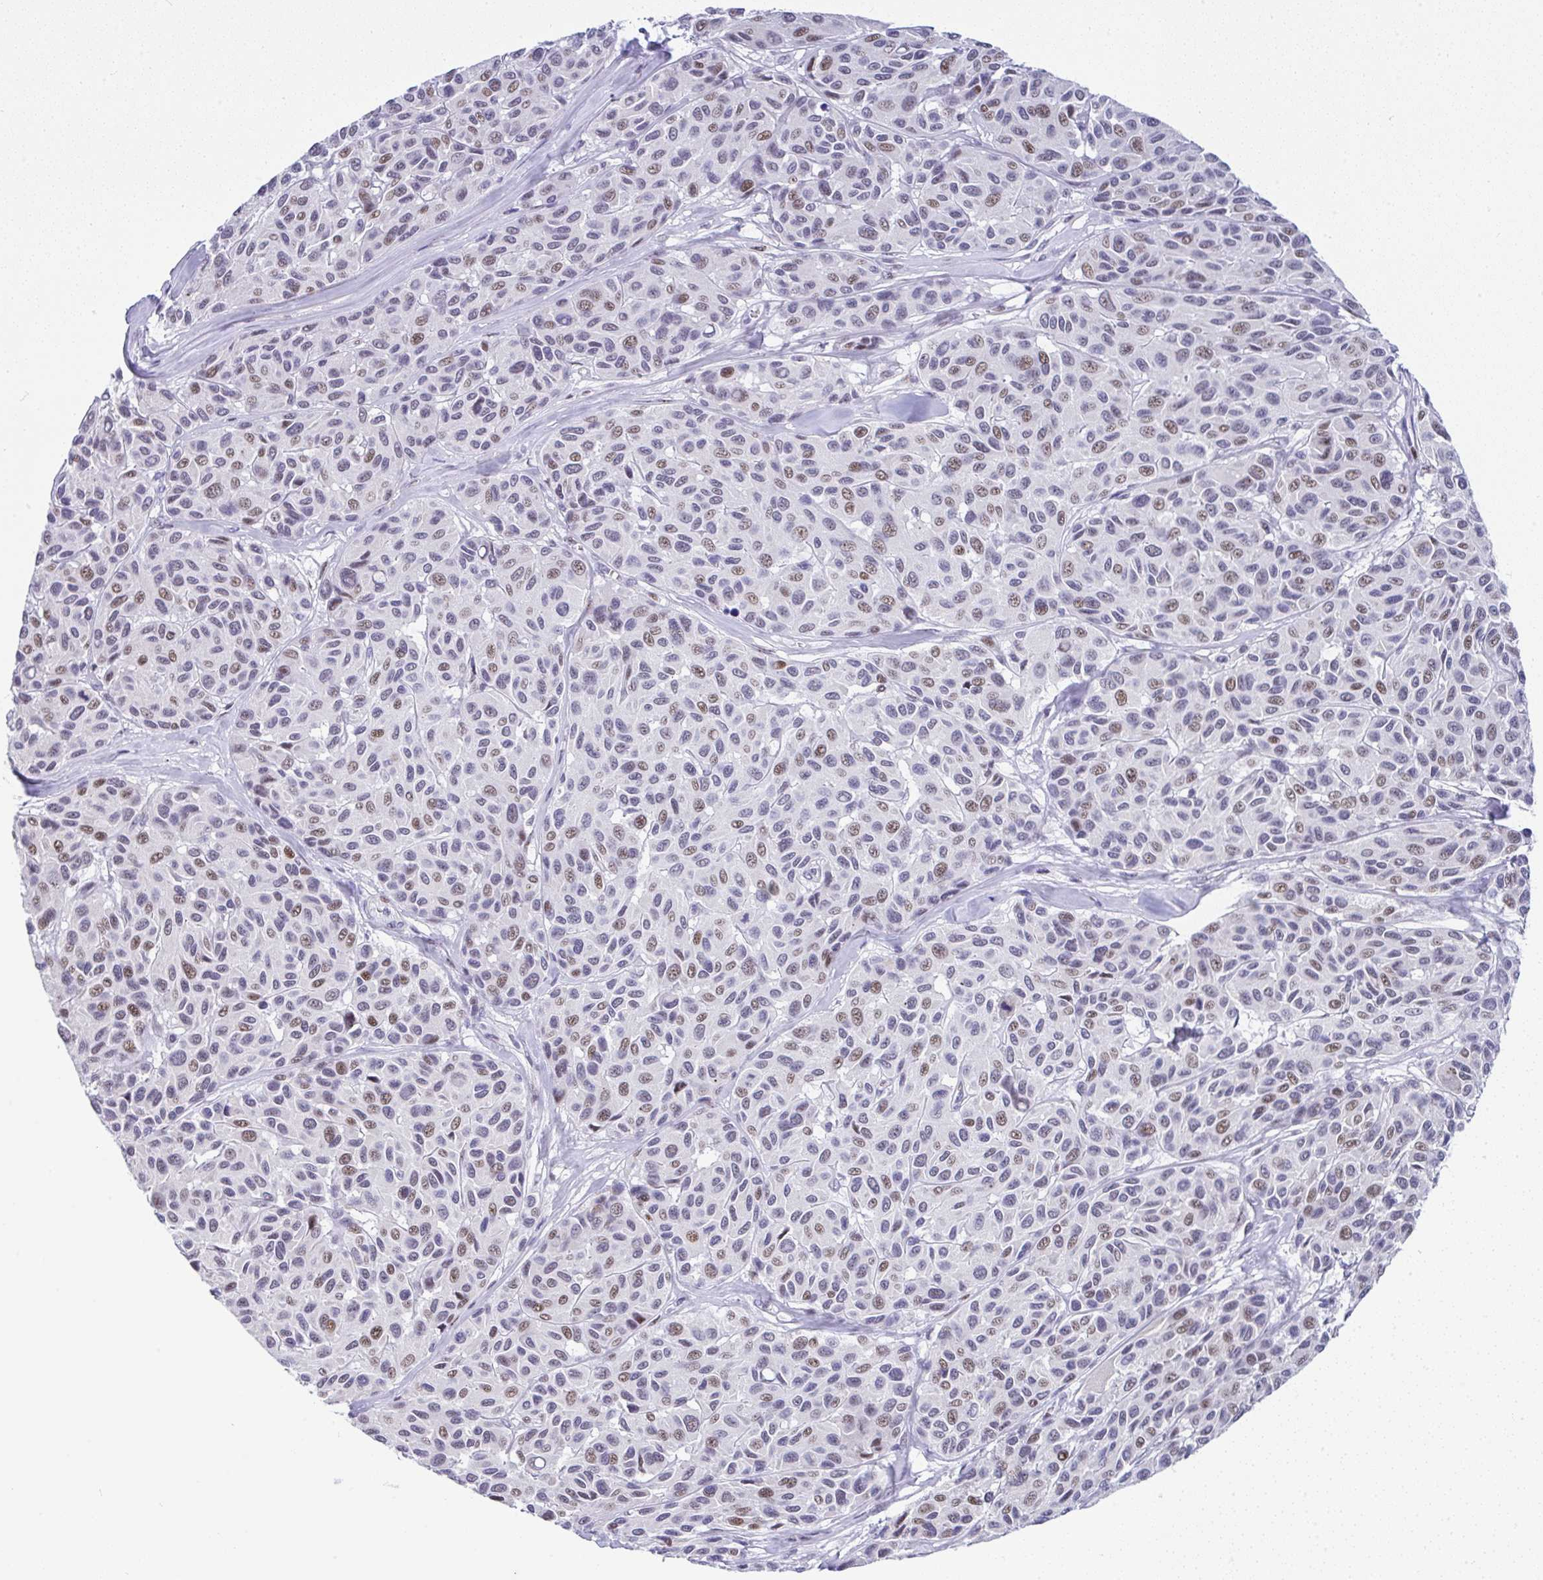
{"staining": {"intensity": "moderate", "quantity": "25%-75%", "location": "nuclear"}, "tissue": "melanoma", "cell_type": "Tumor cells", "image_type": "cancer", "snomed": [{"axis": "morphology", "description": "Malignant melanoma, NOS"}, {"axis": "topography", "description": "Skin"}], "caption": "Moderate nuclear expression for a protein is seen in approximately 25%-75% of tumor cells of melanoma using immunohistochemistry.", "gene": "NR1D2", "patient": {"sex": "female", "age": 66}}